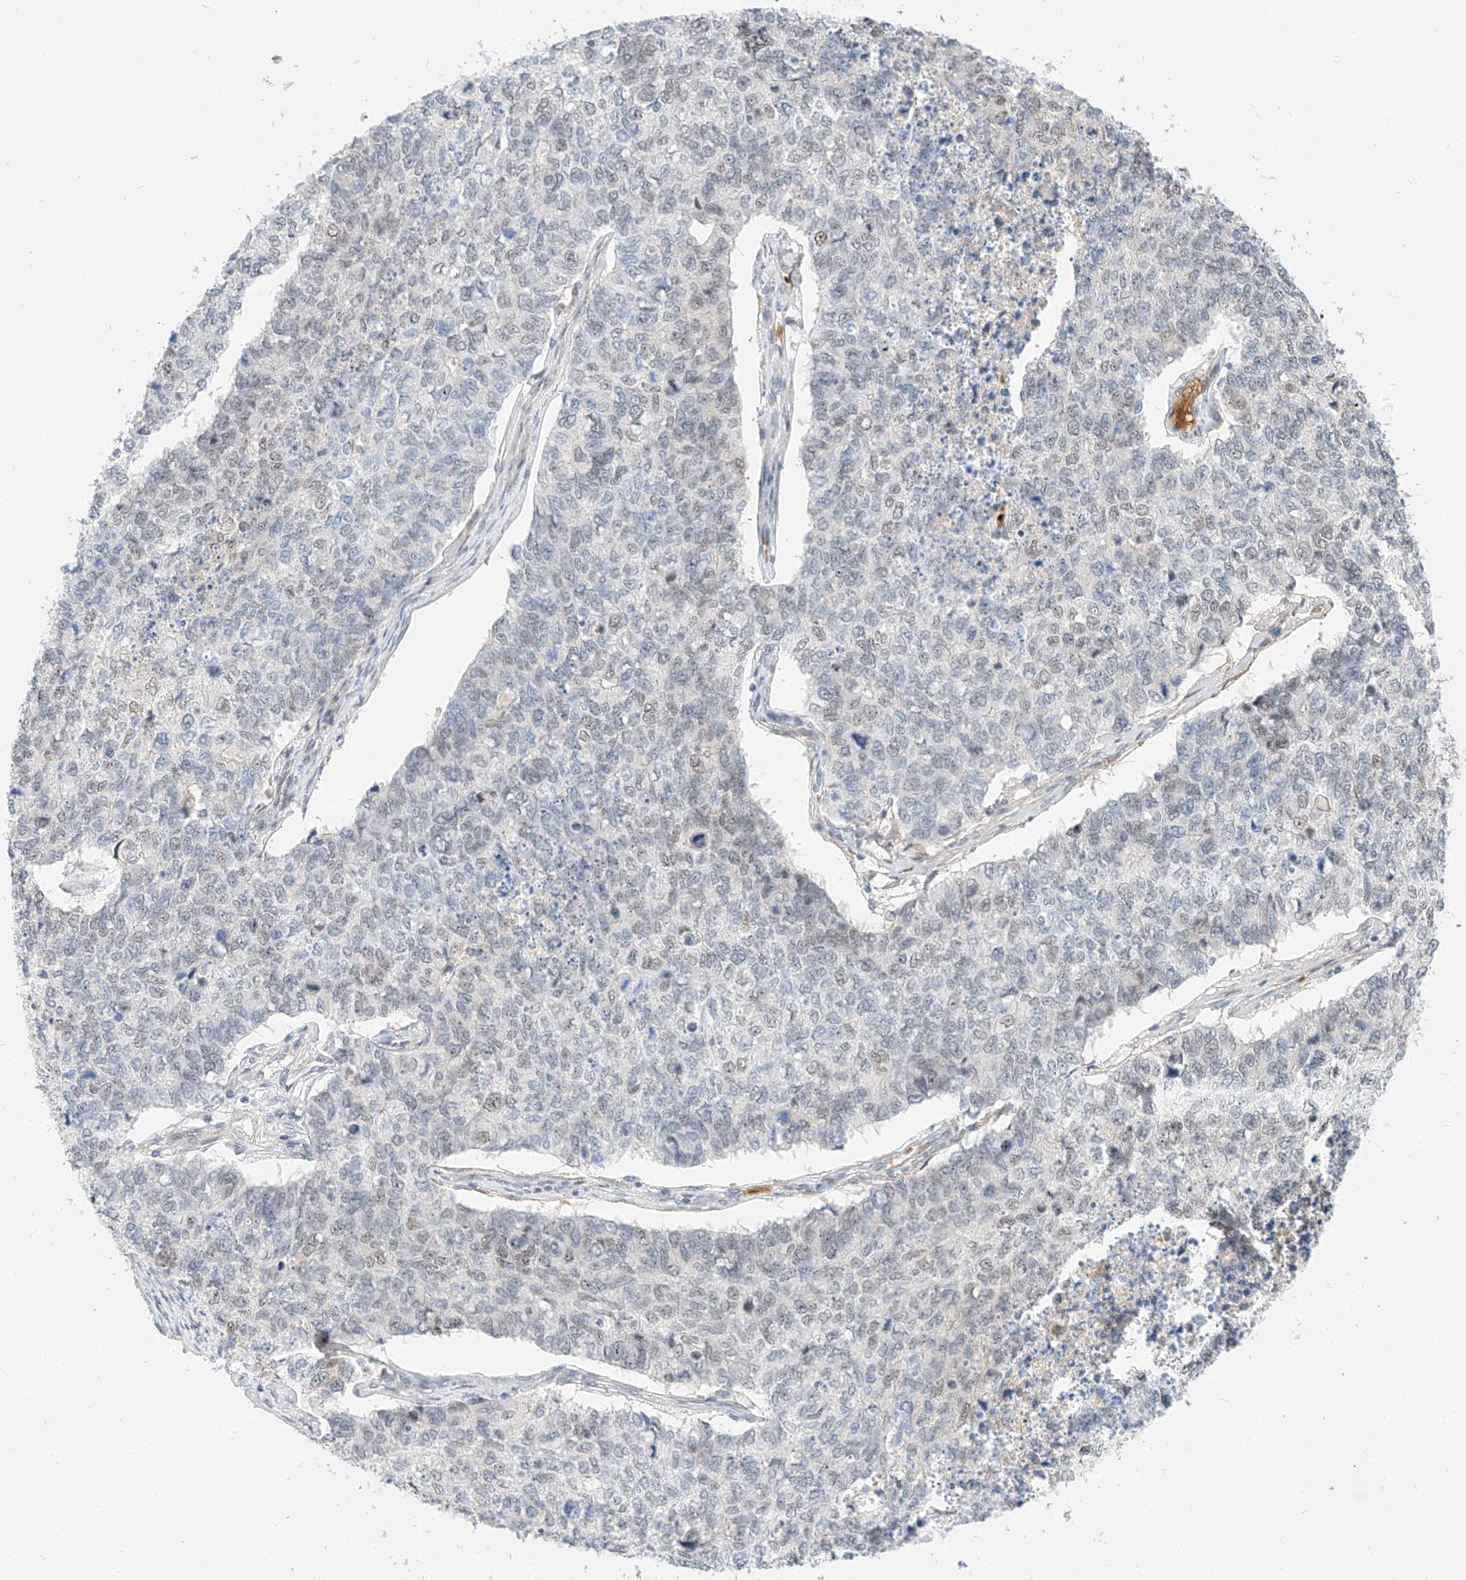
{"staining": {"intensity": "negative", "quantity": "none", "location": "none"}, "tissue": "cervical cancer", "cell_type": "Tumor cells", "image_type": "cancer", "snomed": [{"axis": "morphology", "description": "Squamous cell carcinoma, NOS"}, {"axis": "topography", "description": "Cervix"}], "caption": "An image of human squamous cell carcinoma (cervical) is negative for staining in tumor cells.", "gene": "CBX8", "patient": {"sex": "female", "age": 63}}